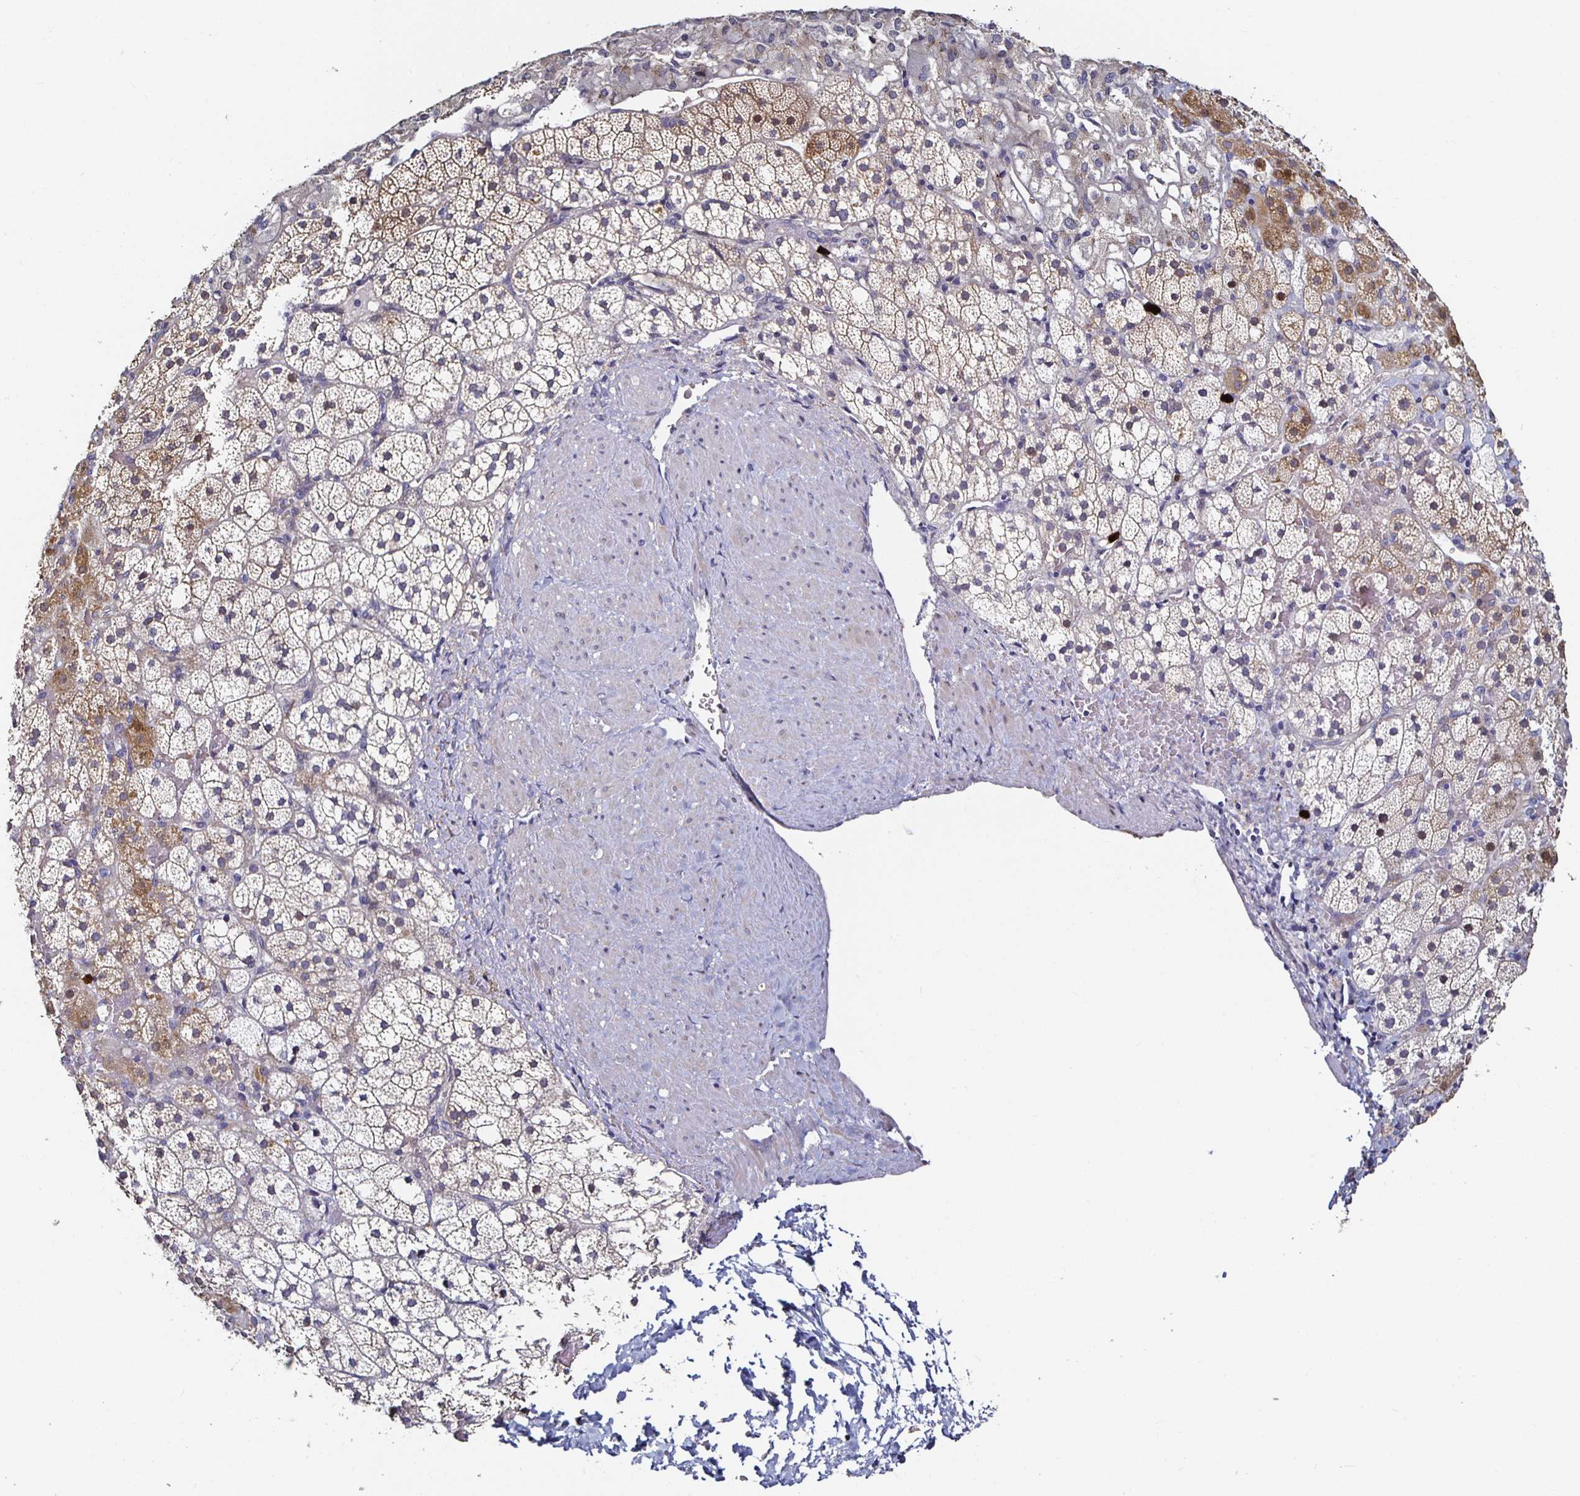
{"staining": {"intensity": "moderate", "quantity": "<25%", "location": "cytoplasmic/membranous"}, "tissue": "adrenal gland", "cell_type": "Glandular cells", "image_type": "normal", "snomed": [{"axis": "morphology", "description": "Normal tissue, NOS"}, {"axis": "topography", "description": "Adrenal gland"}], "caption": "Moderate cytoplasmic/membranous positivity is appreciated in about <25% of glandular cells in unremarkable adrenal gland.", "gene": "TLR4", "patient": {"sex": "male", "age": 53}}